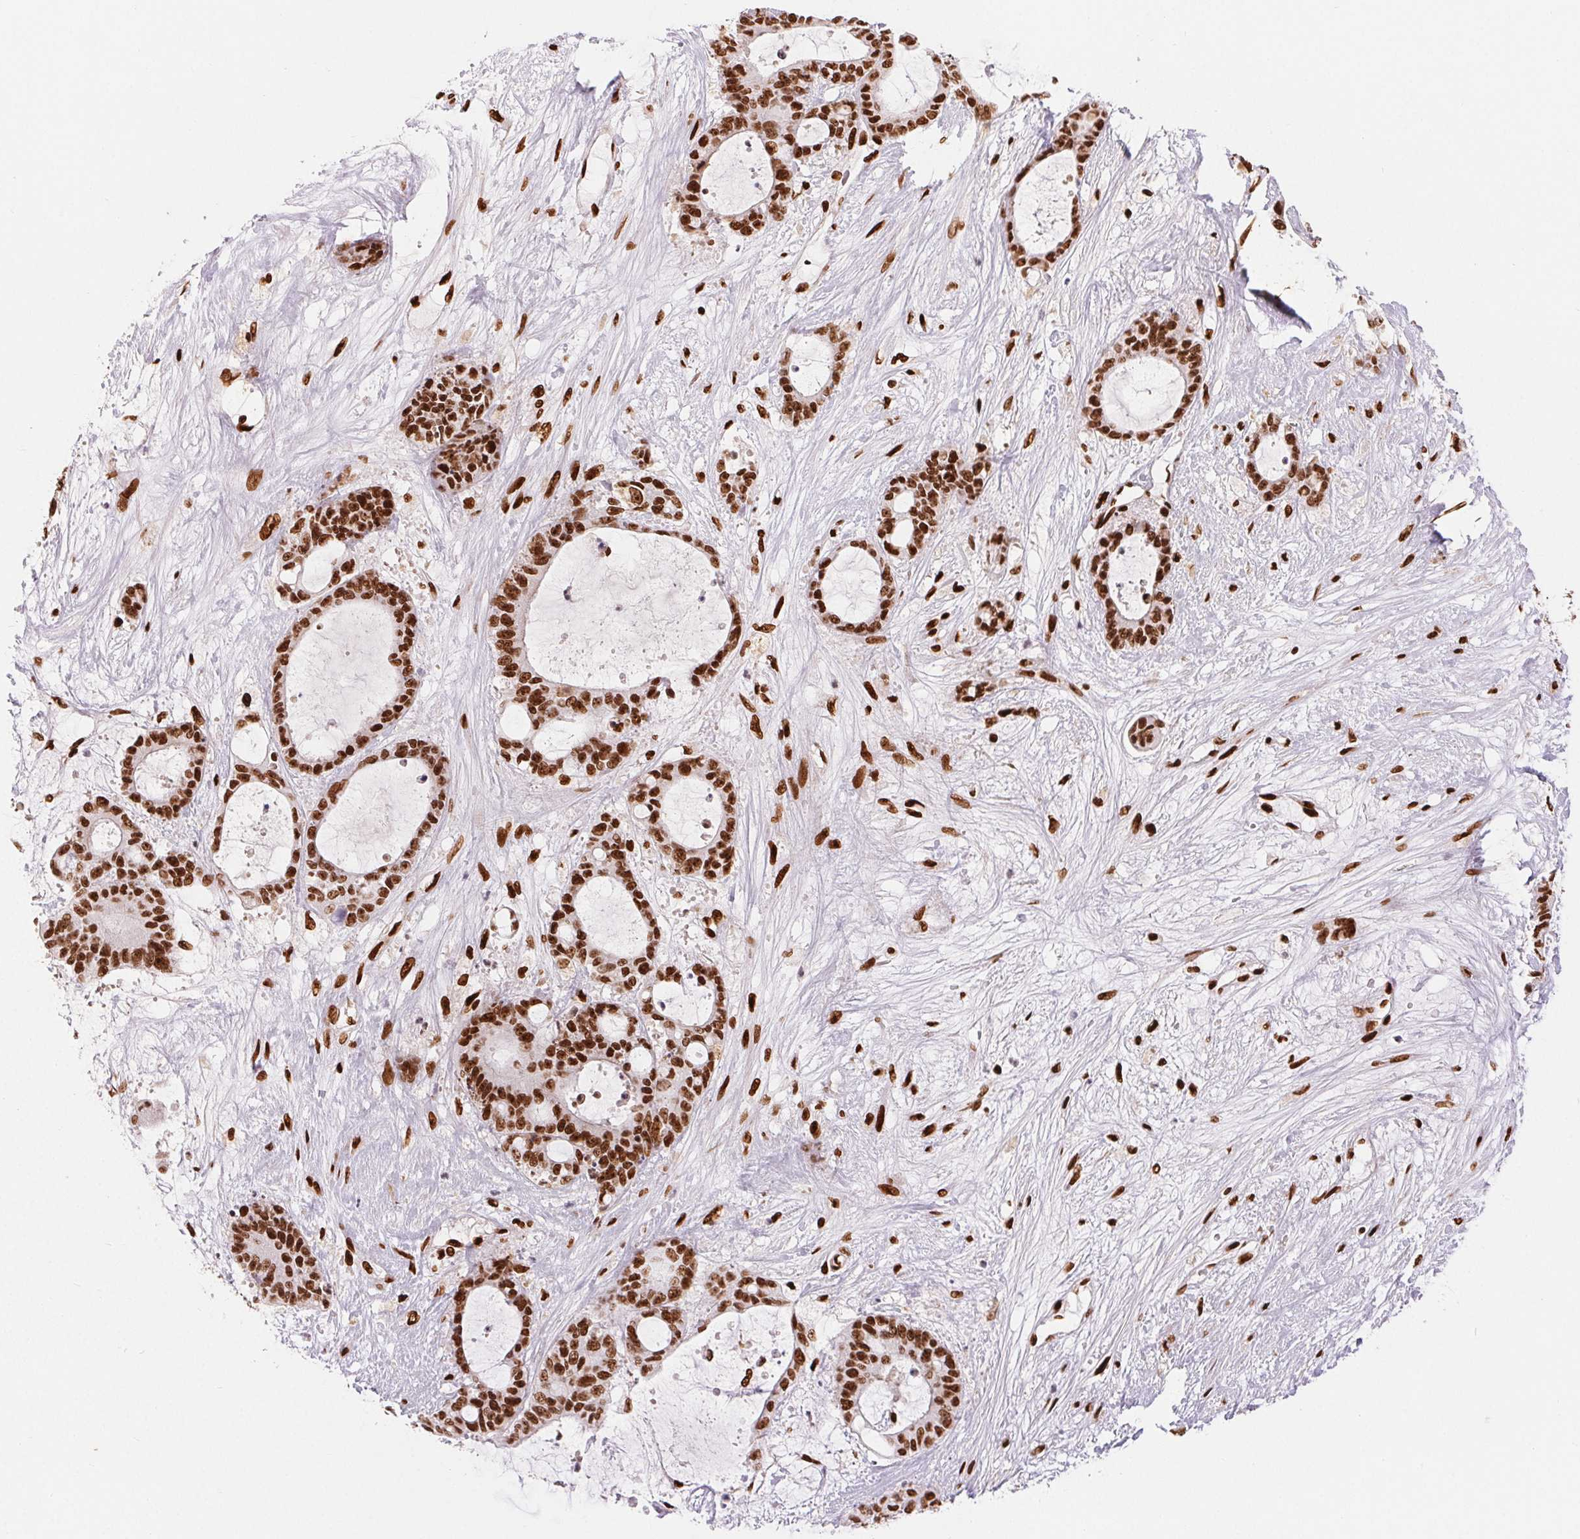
{"staining": {"intensity": "strong", "quantity": ">75%", "location": "nuclear"}, "tissue": "liver cancer", "cell_type": "Tumor cells", "image_type": "cancer", "snomed": [{"axis": "morphology", "description": "Normal tissue, NOS"}, {"axis": "morphology", "description": "Cholangiocarcinoma"}, {"axis": "topography", "description": "Liver"}, {"axis": "topography", "description": "Peripheral nerve tissue"}], "caption": "Tumor cells reveal high levels of strong nuclear positivity in approximately >75% of cells in liver cancer (cholangiocarcinoma).", "gene": "ZNF80", "patient": {"sex": "female", "age": 73}}